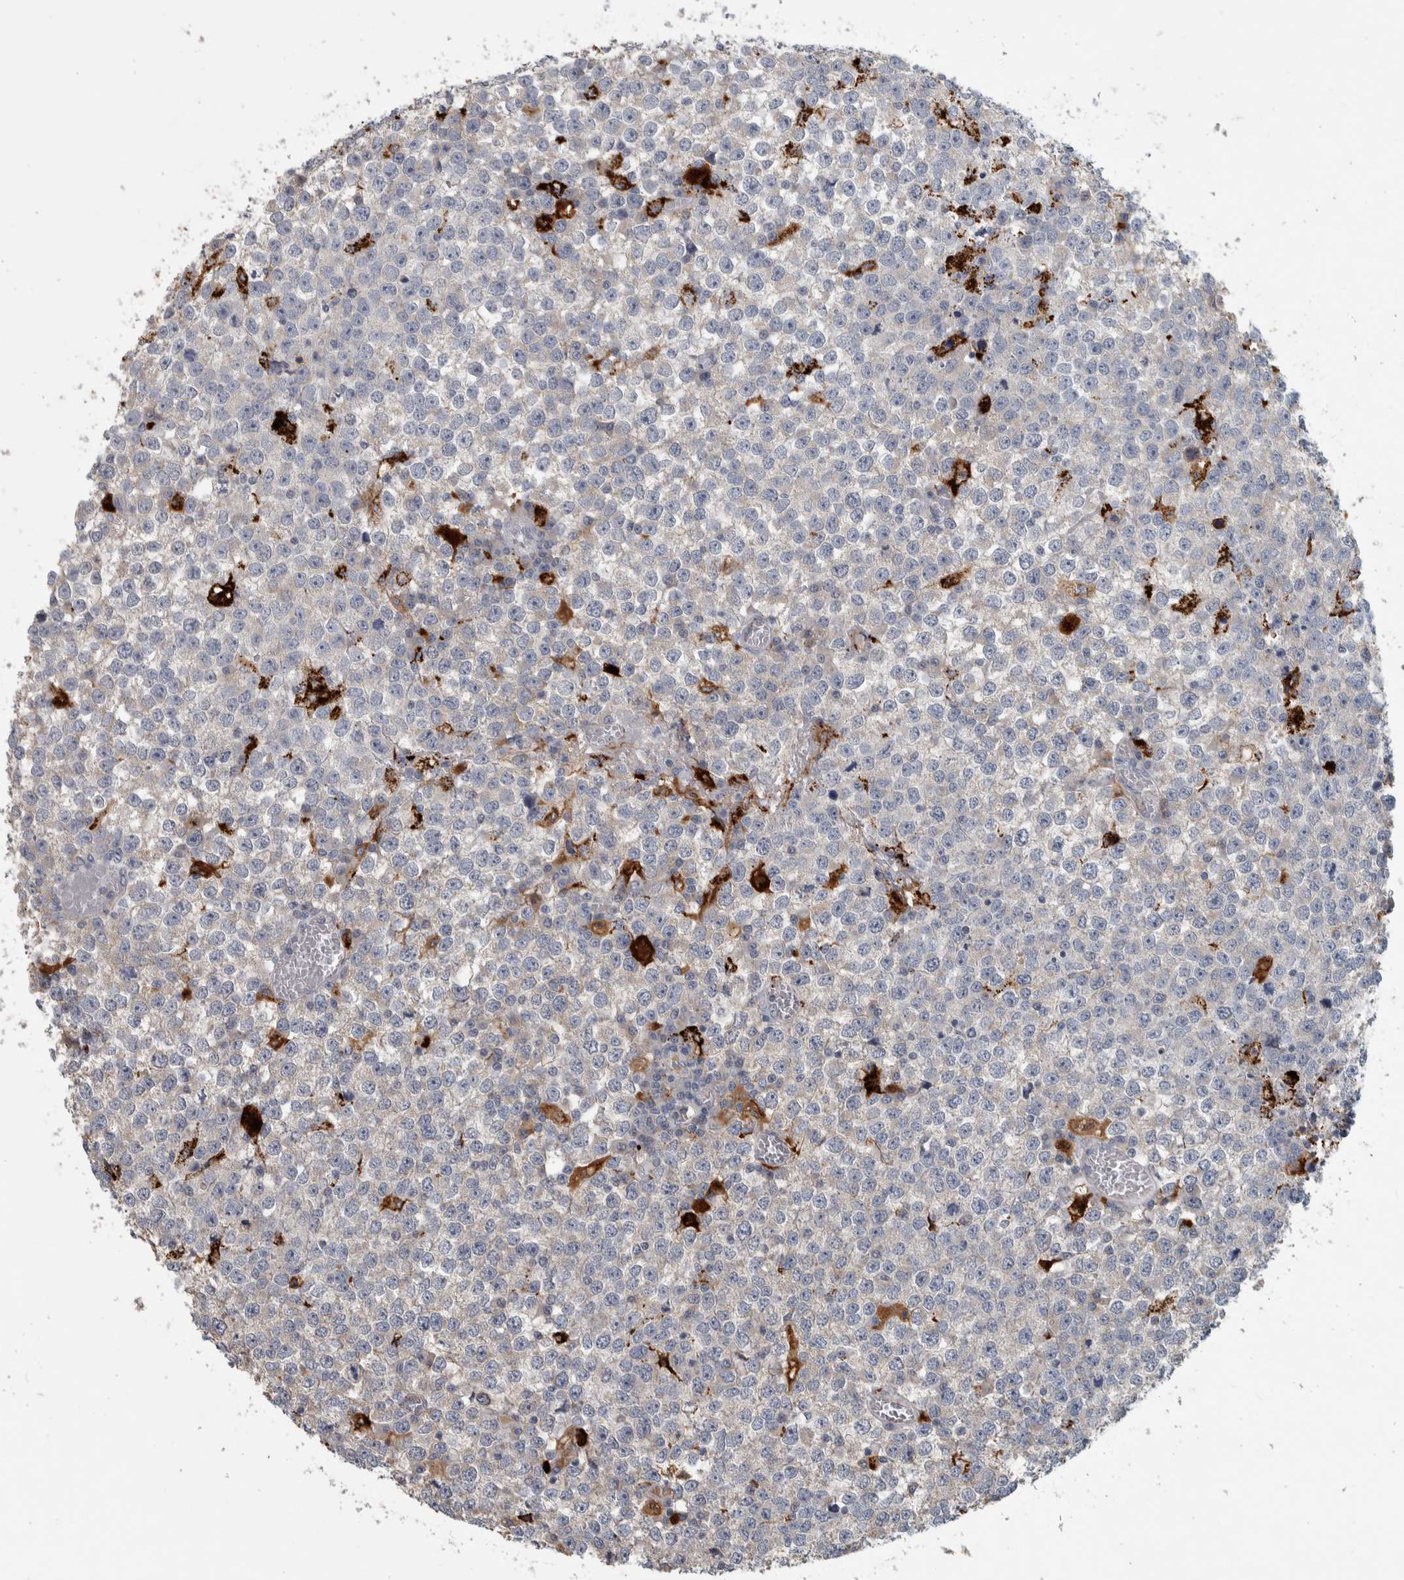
{"staining": {"intensity": "negative", "quantity": "none", "location": "none"}, "tissue": "testis cancer", "cell_type": "Tumor cells", "image_type": "cancer", "snomed": [{"axis": "morphology", "description": "Seminoma, NOS"}, {"axis": "topography", "description": "Testis"}], "caption": "Seminoma (testis) stained for a protein using immunohistochemistry exhibits no expression tumor cells.", "gene": "FAM78A", "patient": {"sex": "male", "age": 65}}